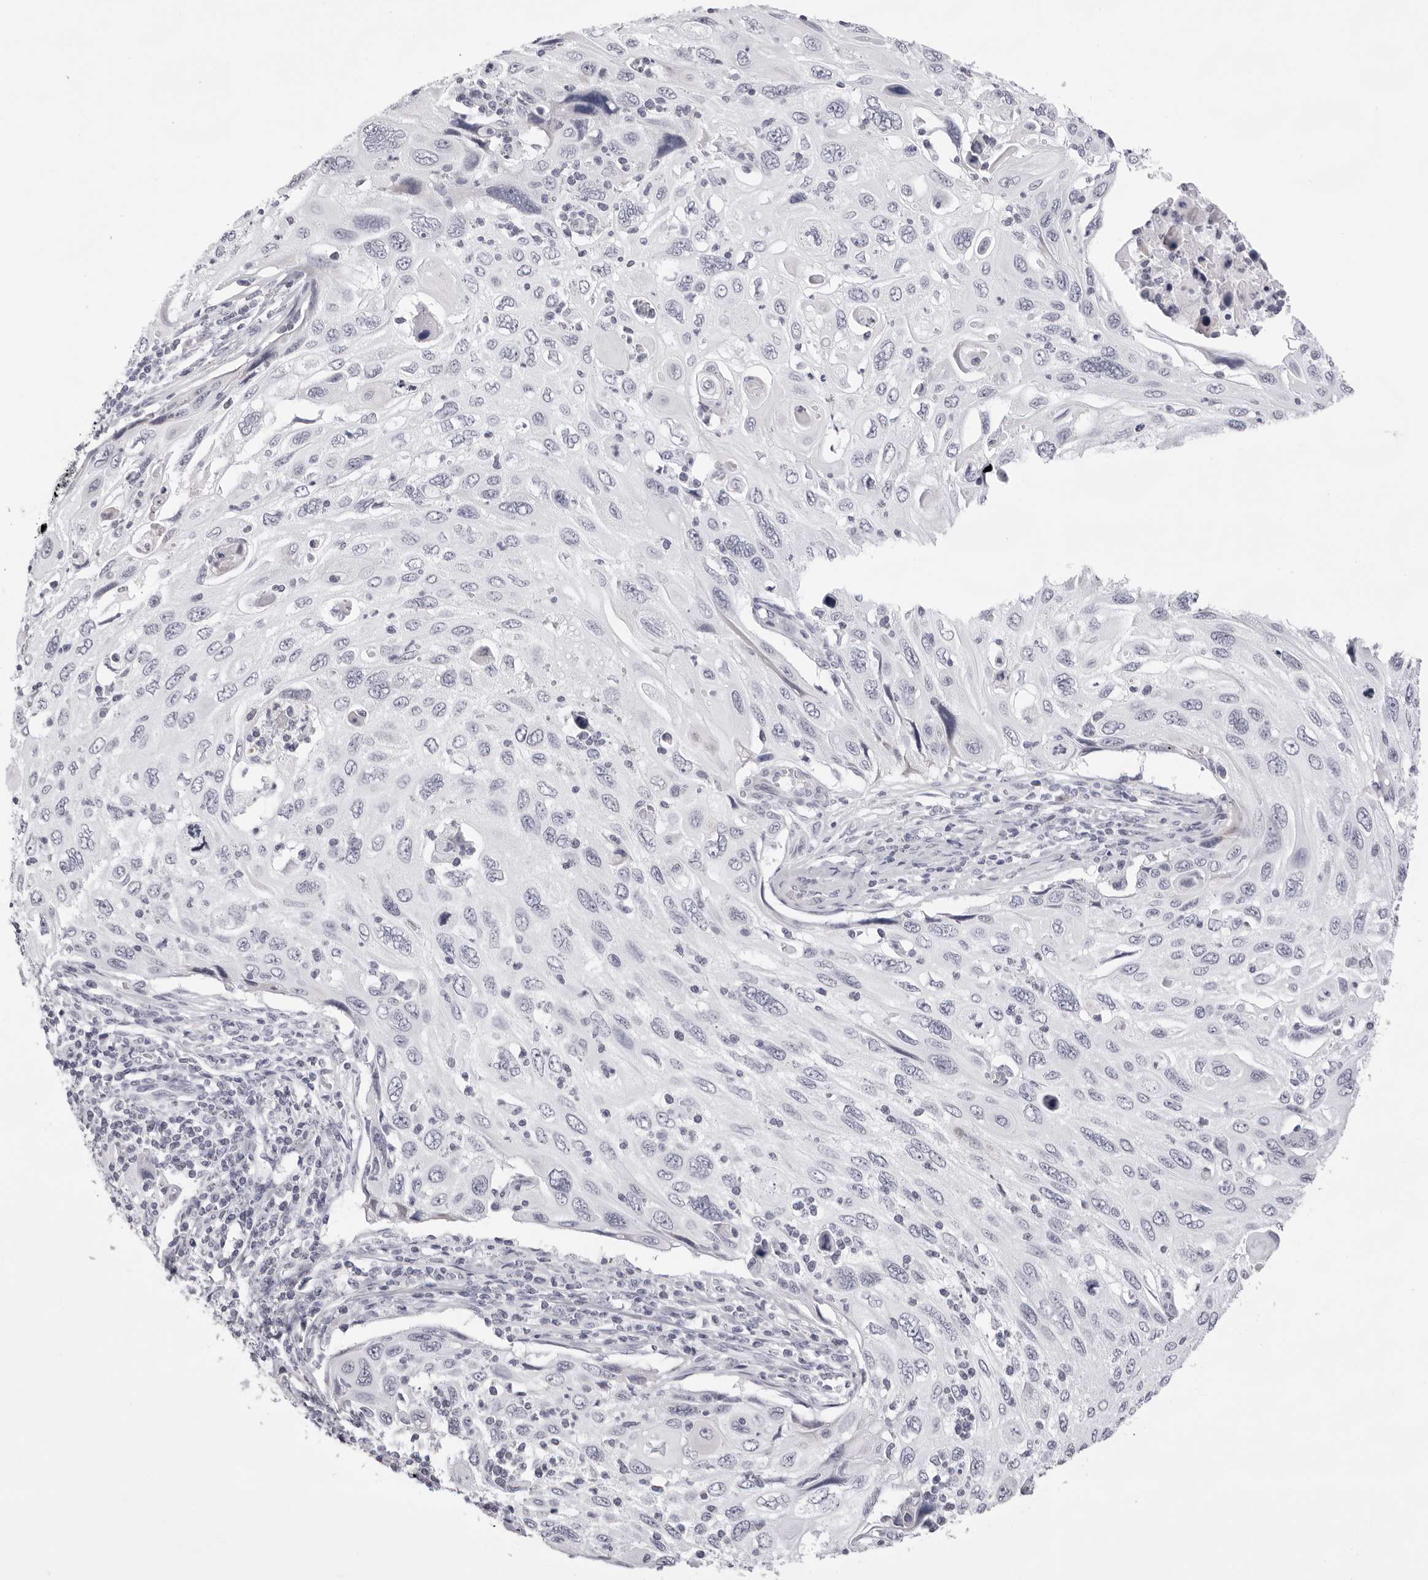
{"staining": {"intensity": "negative", "quantity": "none", "location": "none"}, "tissue": "cervical cancer", "cell_type": "Tumor cells", "image_type": "cancer", "snomed": [{"axis": "morphology", "description": "Squamous cell carcinoma, NOS"}, {"axis": "topography", "description": "Cervix"}], "caption": "Protein analysis of cervical squamous cell carcinoma shows no significant expression in tumor cells. (DAB IHC with hematoxylin counter stain).", "gene": "SMIM2", "patient": {"sex": "female", "age": 70}}